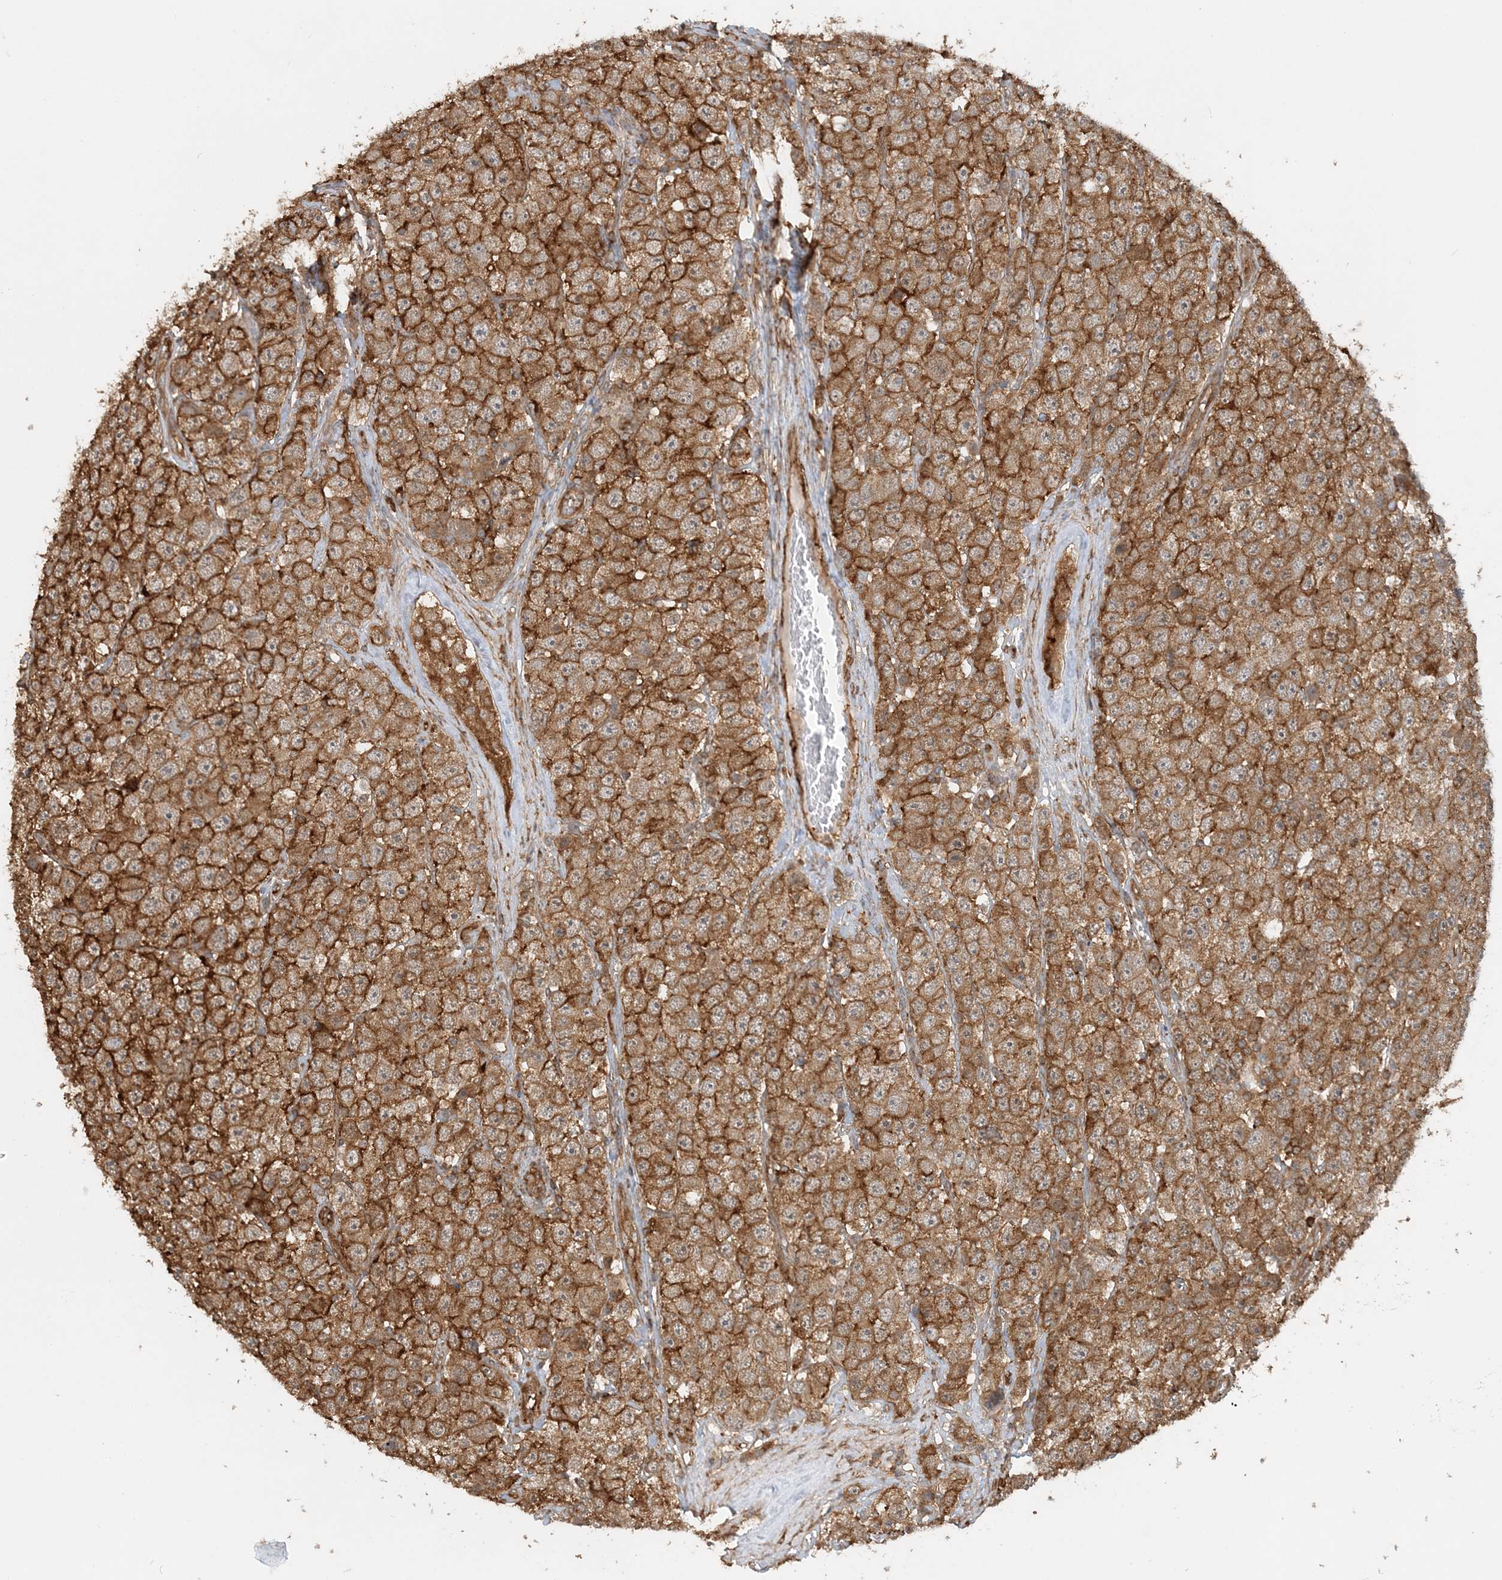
{"staining": {"intensity": "strong", "quantity": ">75%", "location": "cytoplasmic/membranous"}, "tissue": "testis cancer", "cell_type": "Tumor cells", "image_type": "cancer", "snomed": [{"axis": "morphology", "description": "Seminoma, NOS"}, {"axis": "topography", "description": "Testis"}], "caption": "Immunohistochemistry (IHC) image of neoplastic tissue: human seminoma (testis) stained using immunohistochemistry displays high levels of strong protein expression localized specifically in the cytoplasmic/membranous of tumor cells, appearing as a cytoplasmic/membranous brown color.", "gene": "DSTN", "patient": {"sex": "male", "age": 28}}